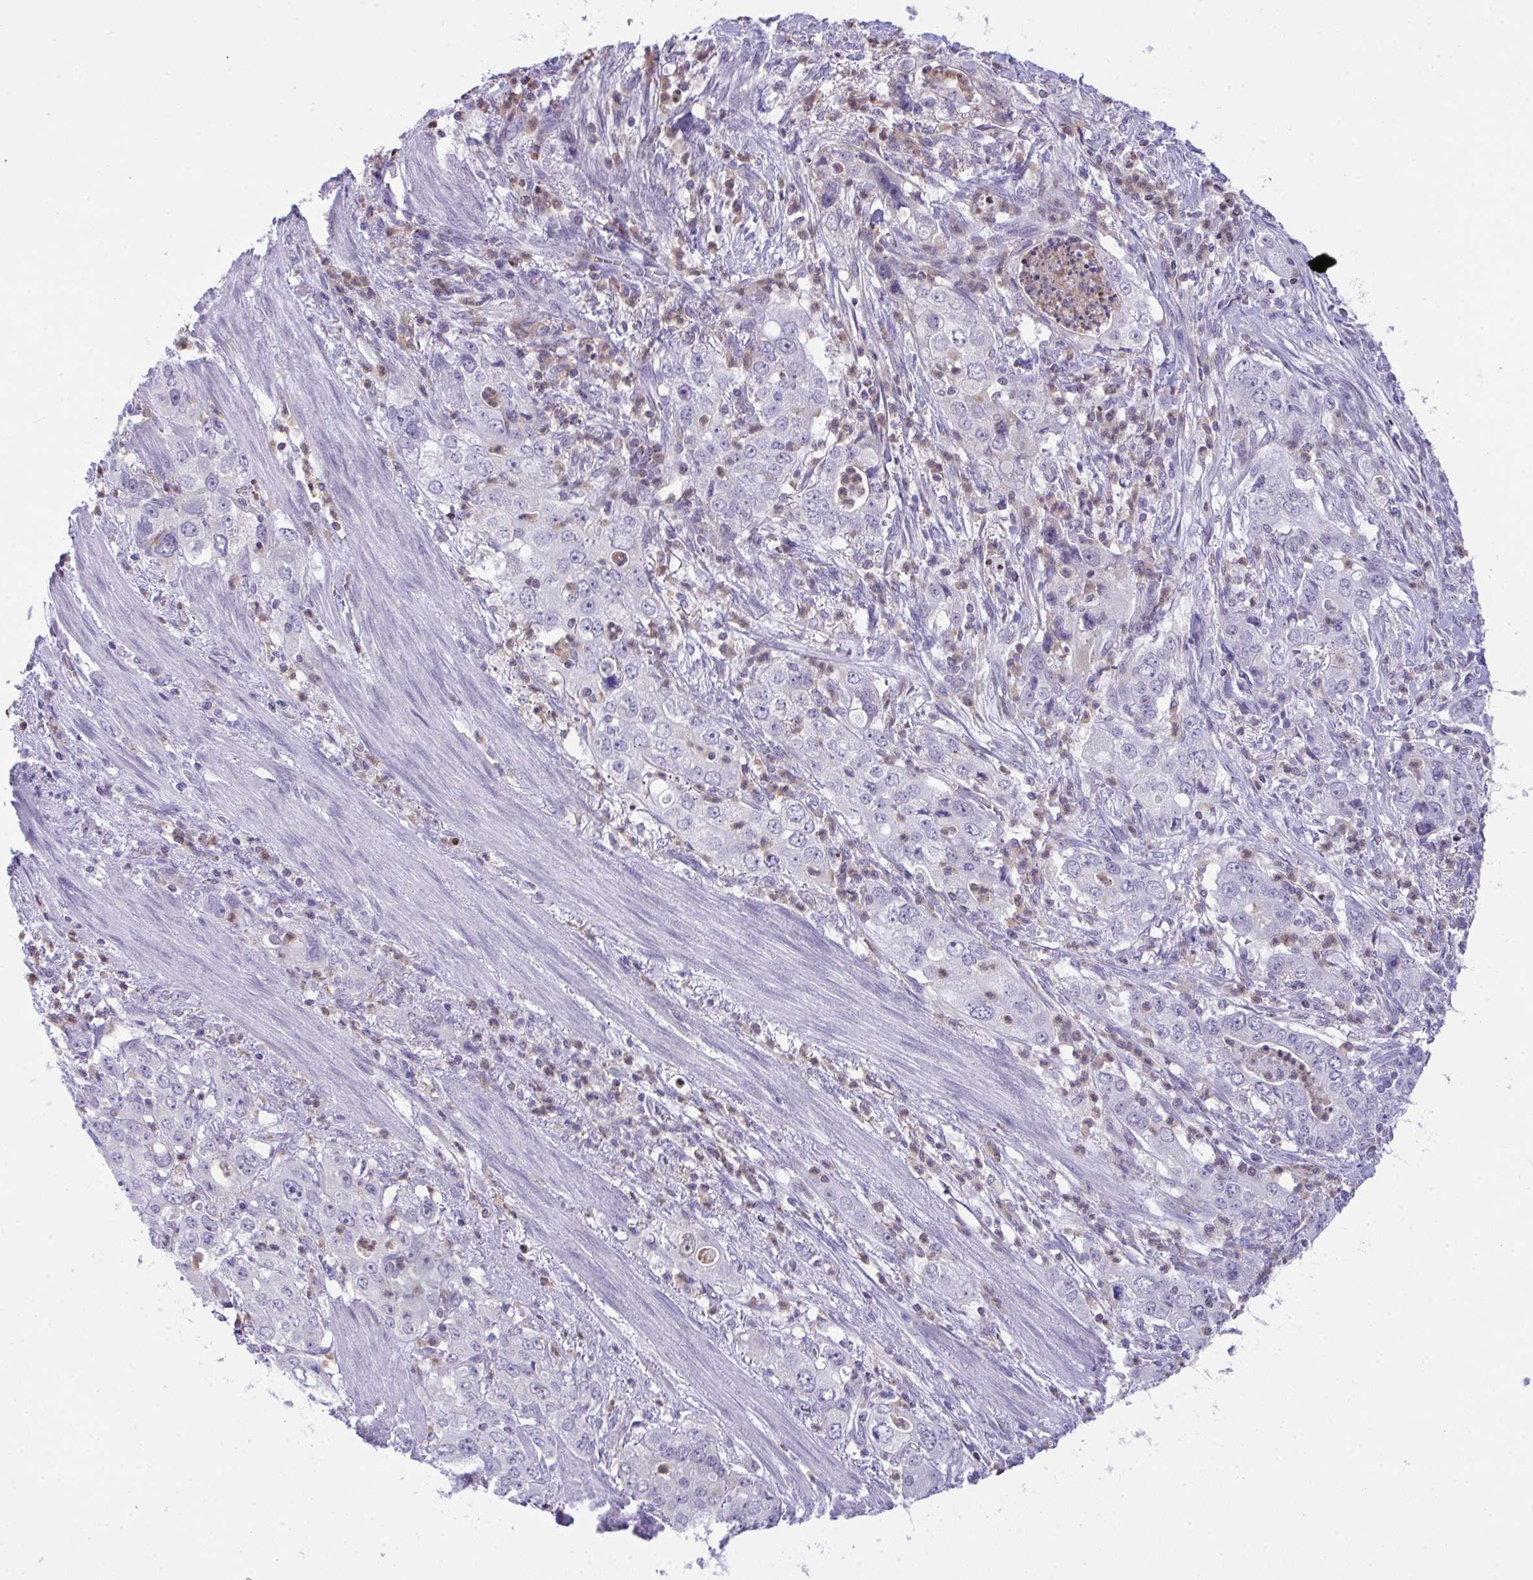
{"staining": {"intensity": "negative", "quantity": "none", "location": "none"}, "tissue": "stomach cancer", "cell_type": "Tumor cells", "image_type": "cancer", "snomed": [{"axis": "morphology", "description": "Adenocarcinoma, NOS"}, {"axis": "topography", "description": "Stomach, upper"}], "caption": "Tumor cells are negative for protein expression in human adenocarcinoma (stomach).", "gene": "PLA2G12B", "patient": {"sex": "male", "age": 75}}